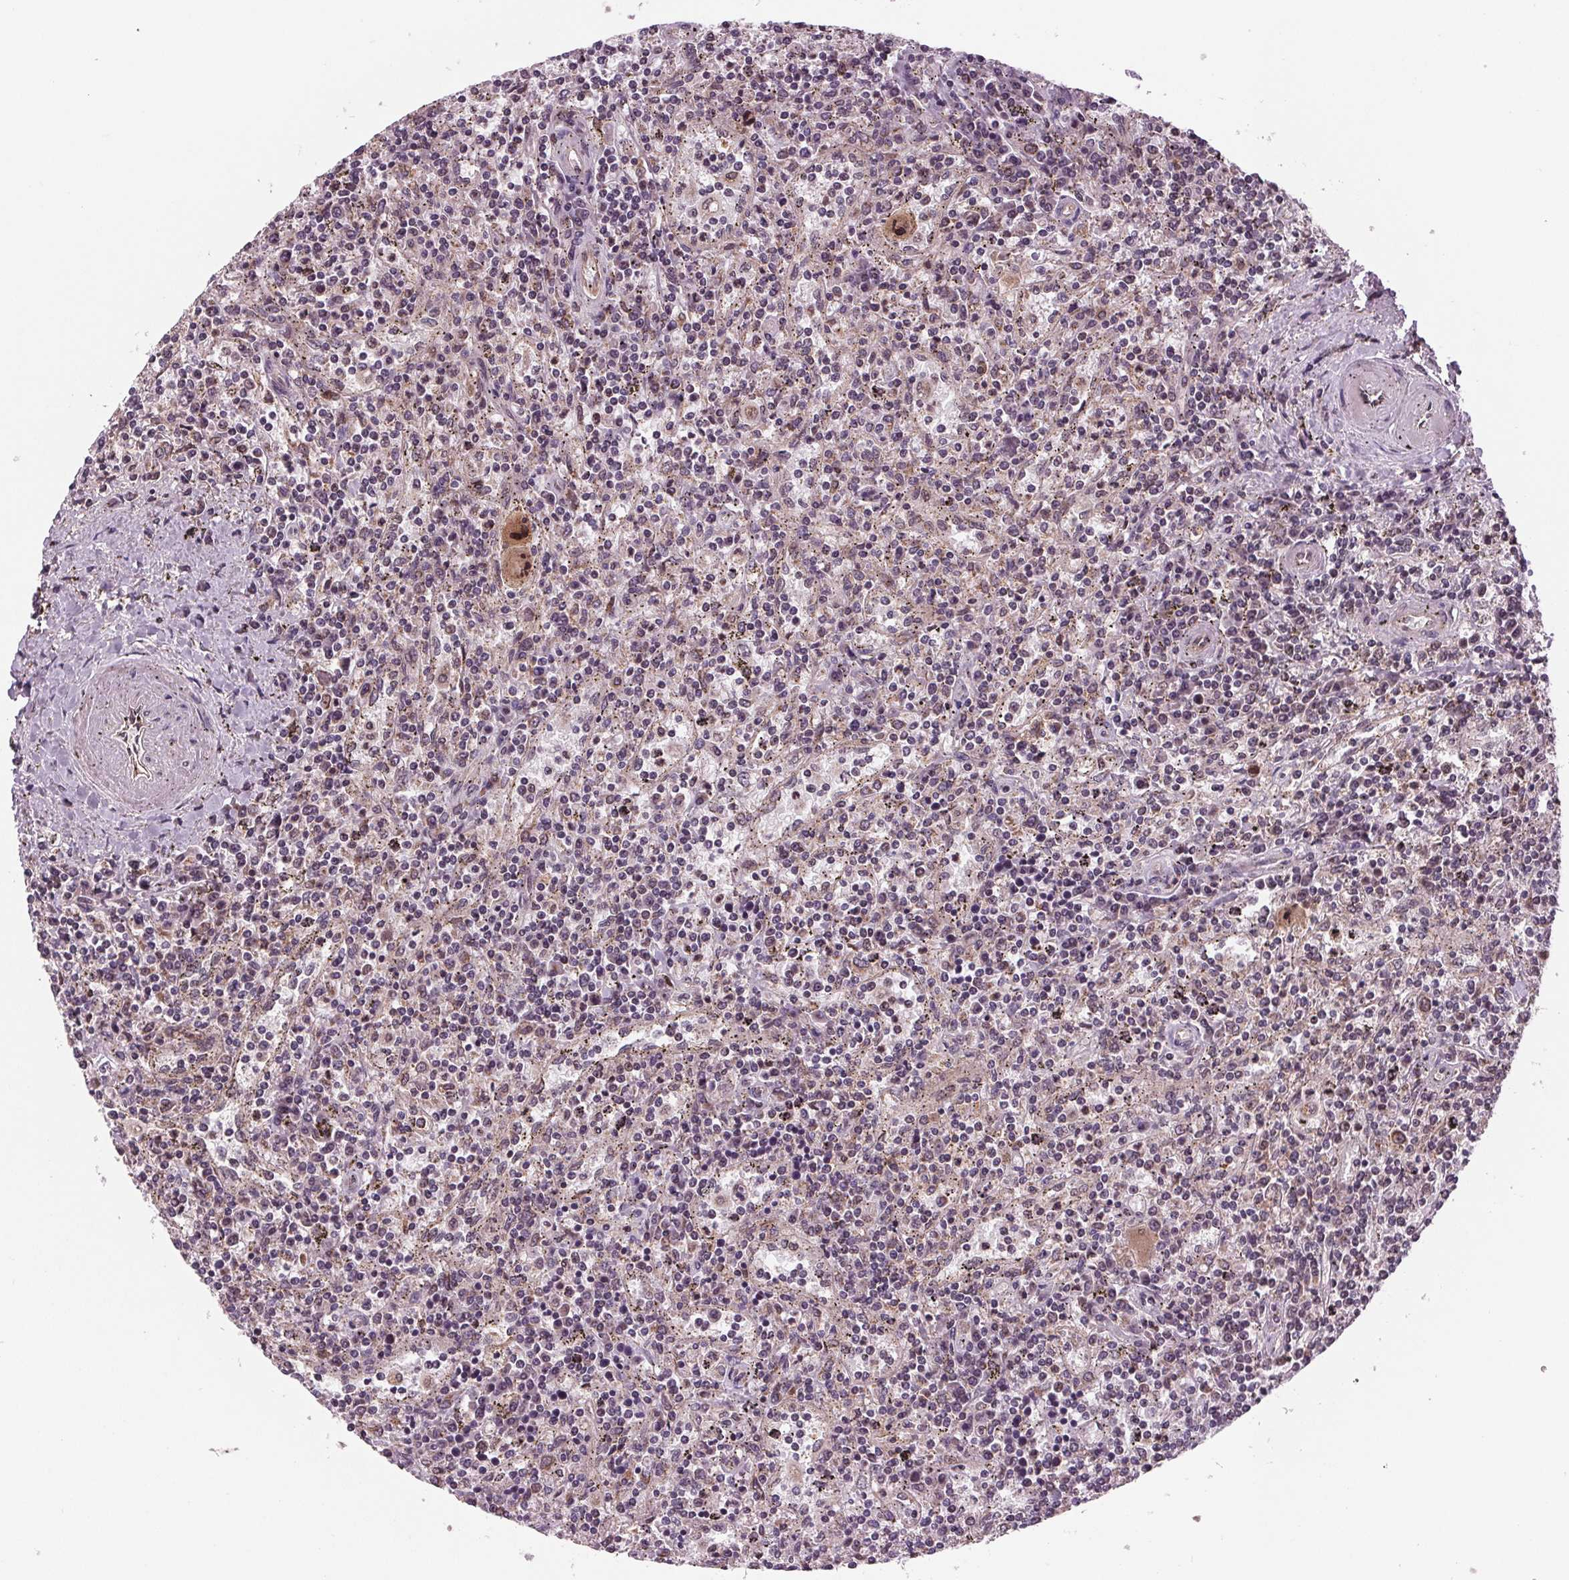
{"staining": {"intensity": "negative", "quantity": "none", "location": "none"}, "tissue": "lymphoma", "cell_type": "Tumor cells", "image_type": "cancer", "snomed": [{"axis": "morphology", "description": "Malignant lymphoma, non-Hodgkin's type, Low grade"}, {"axis": "topography", "description": "Spleen"}], "caption": "A micrograph of malignant lymphoma, non-Hodgkin's type (low-grade) stained for a protein shows no brown staining in tumor cells.", "gene": "STAT3", "patient": {"sex": "male", "age": 62}}